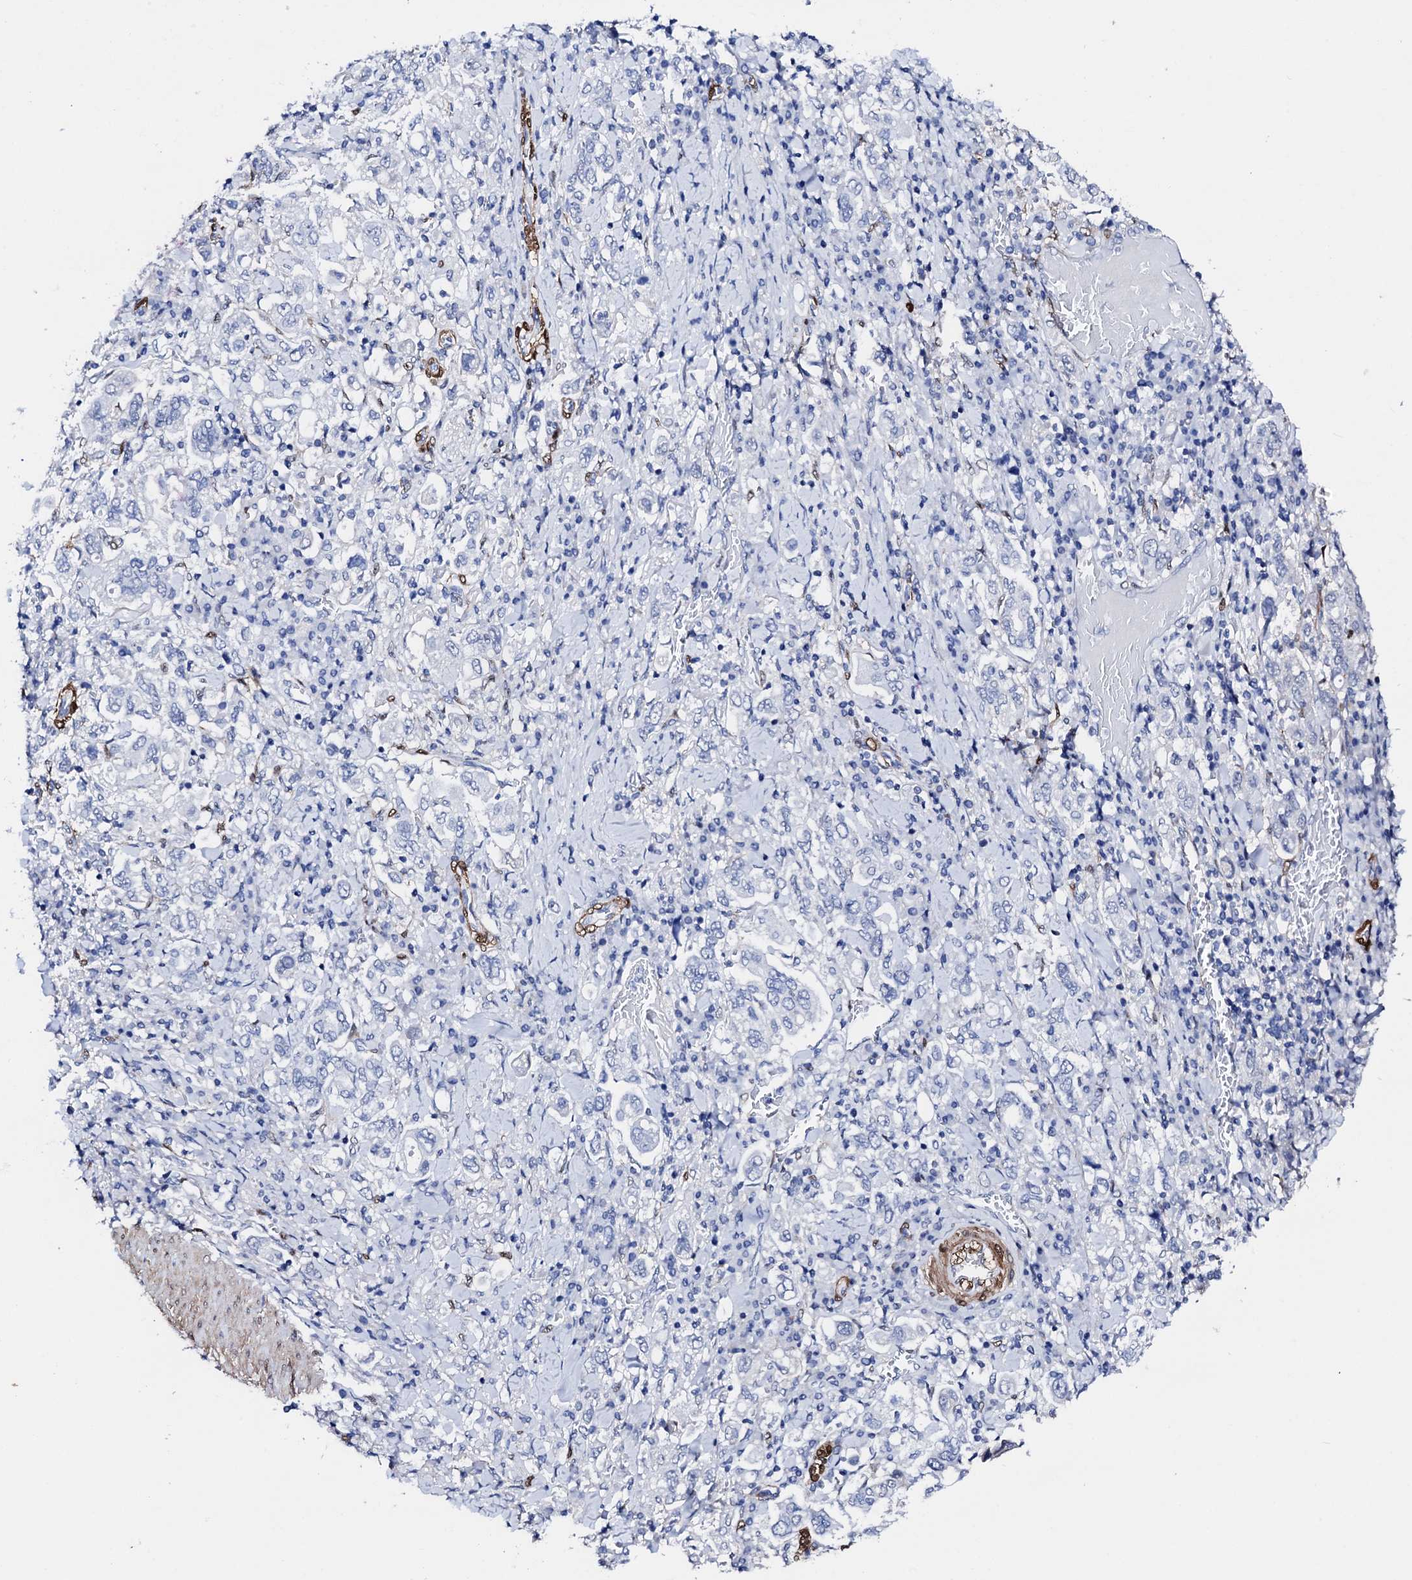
{"staining": {"intensity": "negative", "quantity": "none", "location": "none"}, "tissue": "stomach cancer", "cell_type": "Tumor cells", "image_type": "cancer", "snomed": [{"axis": "morphology", "description": "Adenocarcinoma, NOS"}, {"axis": "topography", "description": "Stomach, upper"}], "caption": "The micrograph shows no significant expression in tumor cells of stomach adenocarcinoma. (Stains: DAB (3,3'-diaminobenzidine) immunohistochemistry (IHC) with hematoxylin counter stain, Microscopy: brightfield microscopy at high magnification).", "gene": "NRIP2", "patient": {"sex": "male", "age": 62}}